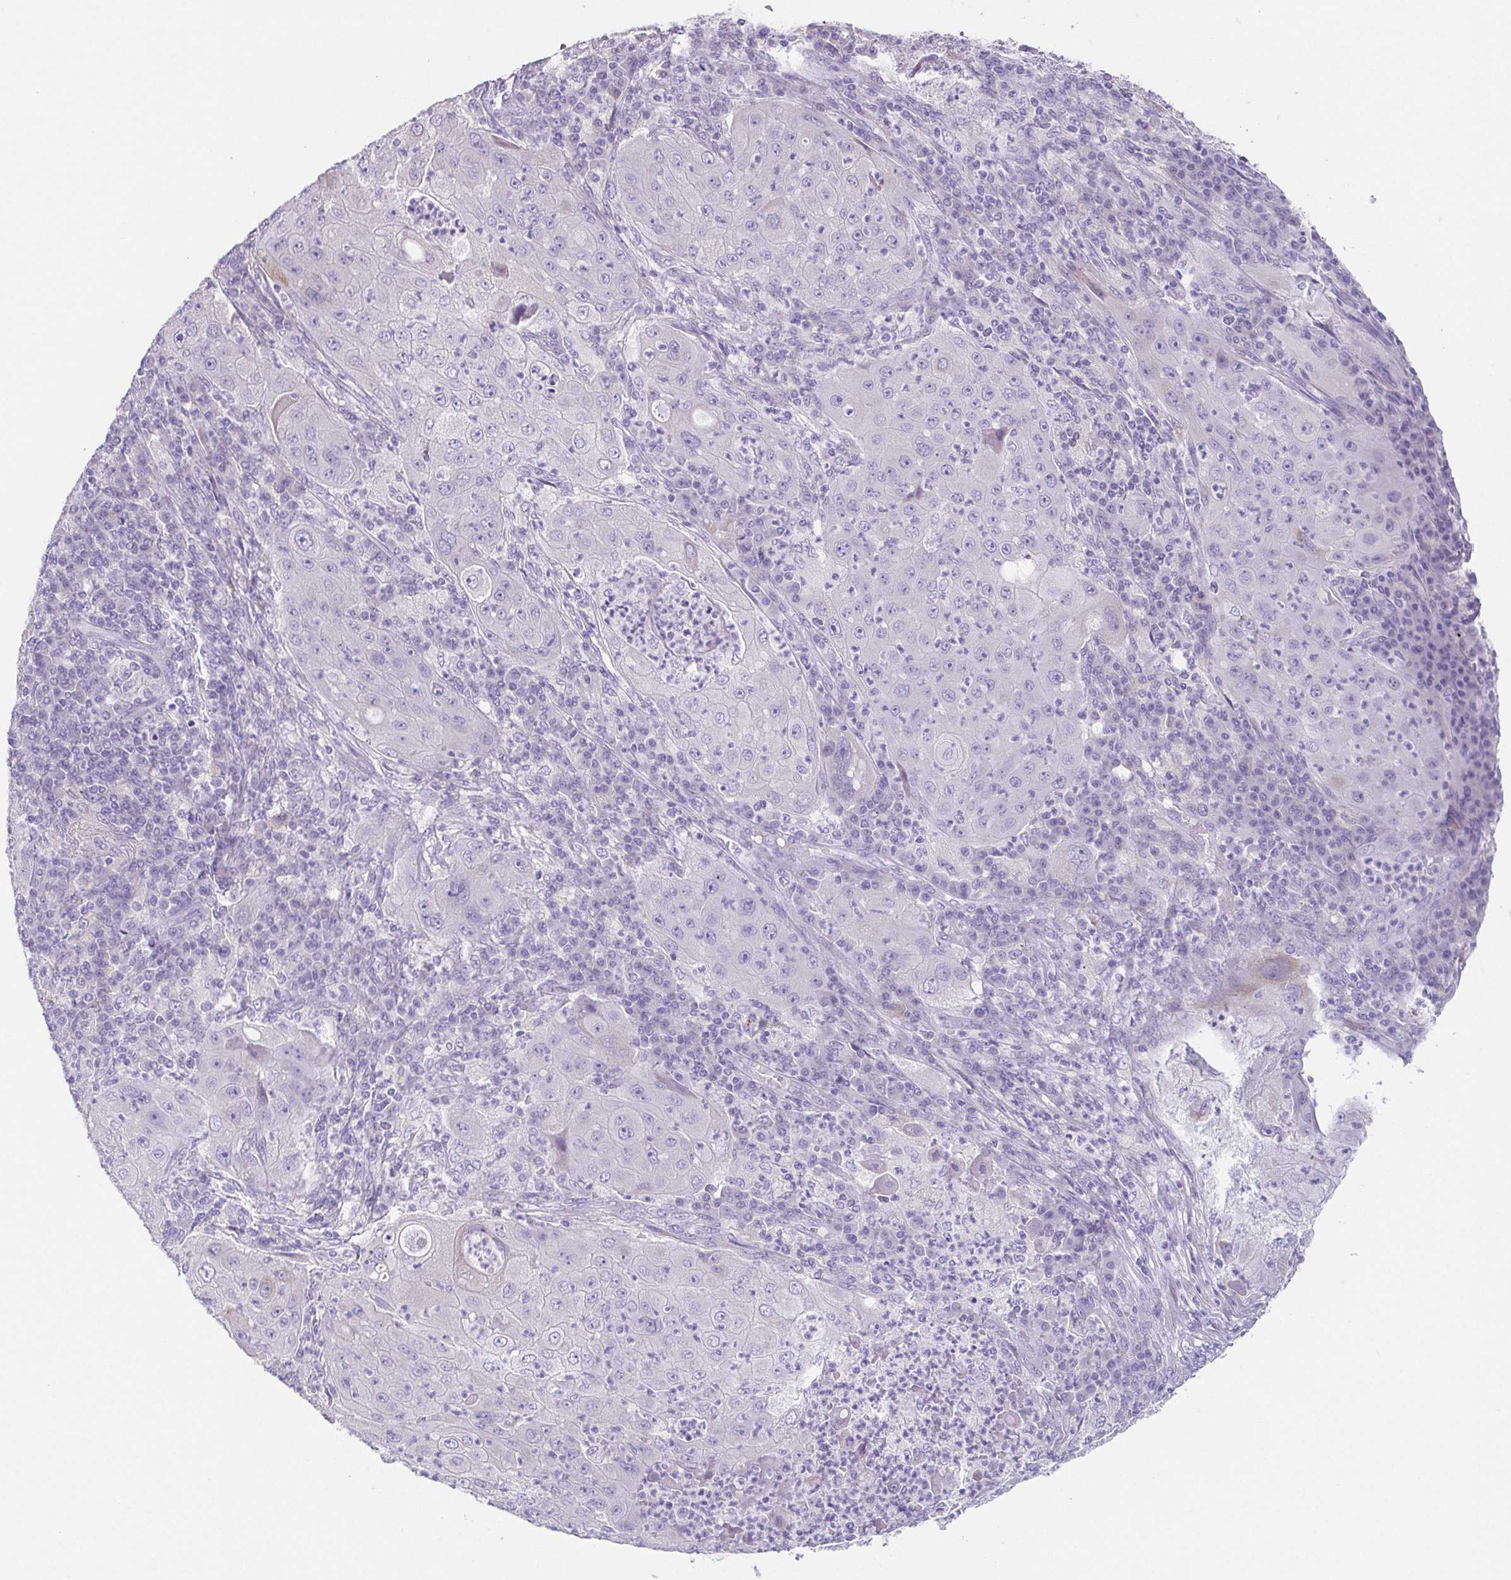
{"staining": {"intensity": "negative", "quantity": "none", "location": "none"}, "tissue": "lung cancer", "cell_type": "Tumor cells", "image_type": "cancer", "snomed": [{"axis": "morphology", "description": "Squamous cell carcinoma, NOS"}, {"axis": "topography", "description": "Lung"}], "caption": "Squamous cell carcinoma (lung) was stained to show a protein in brown. There is no significant staining in tumor cells.", "gene": "HDGFL1", "patient": {"sex": "female", "age": 59}}